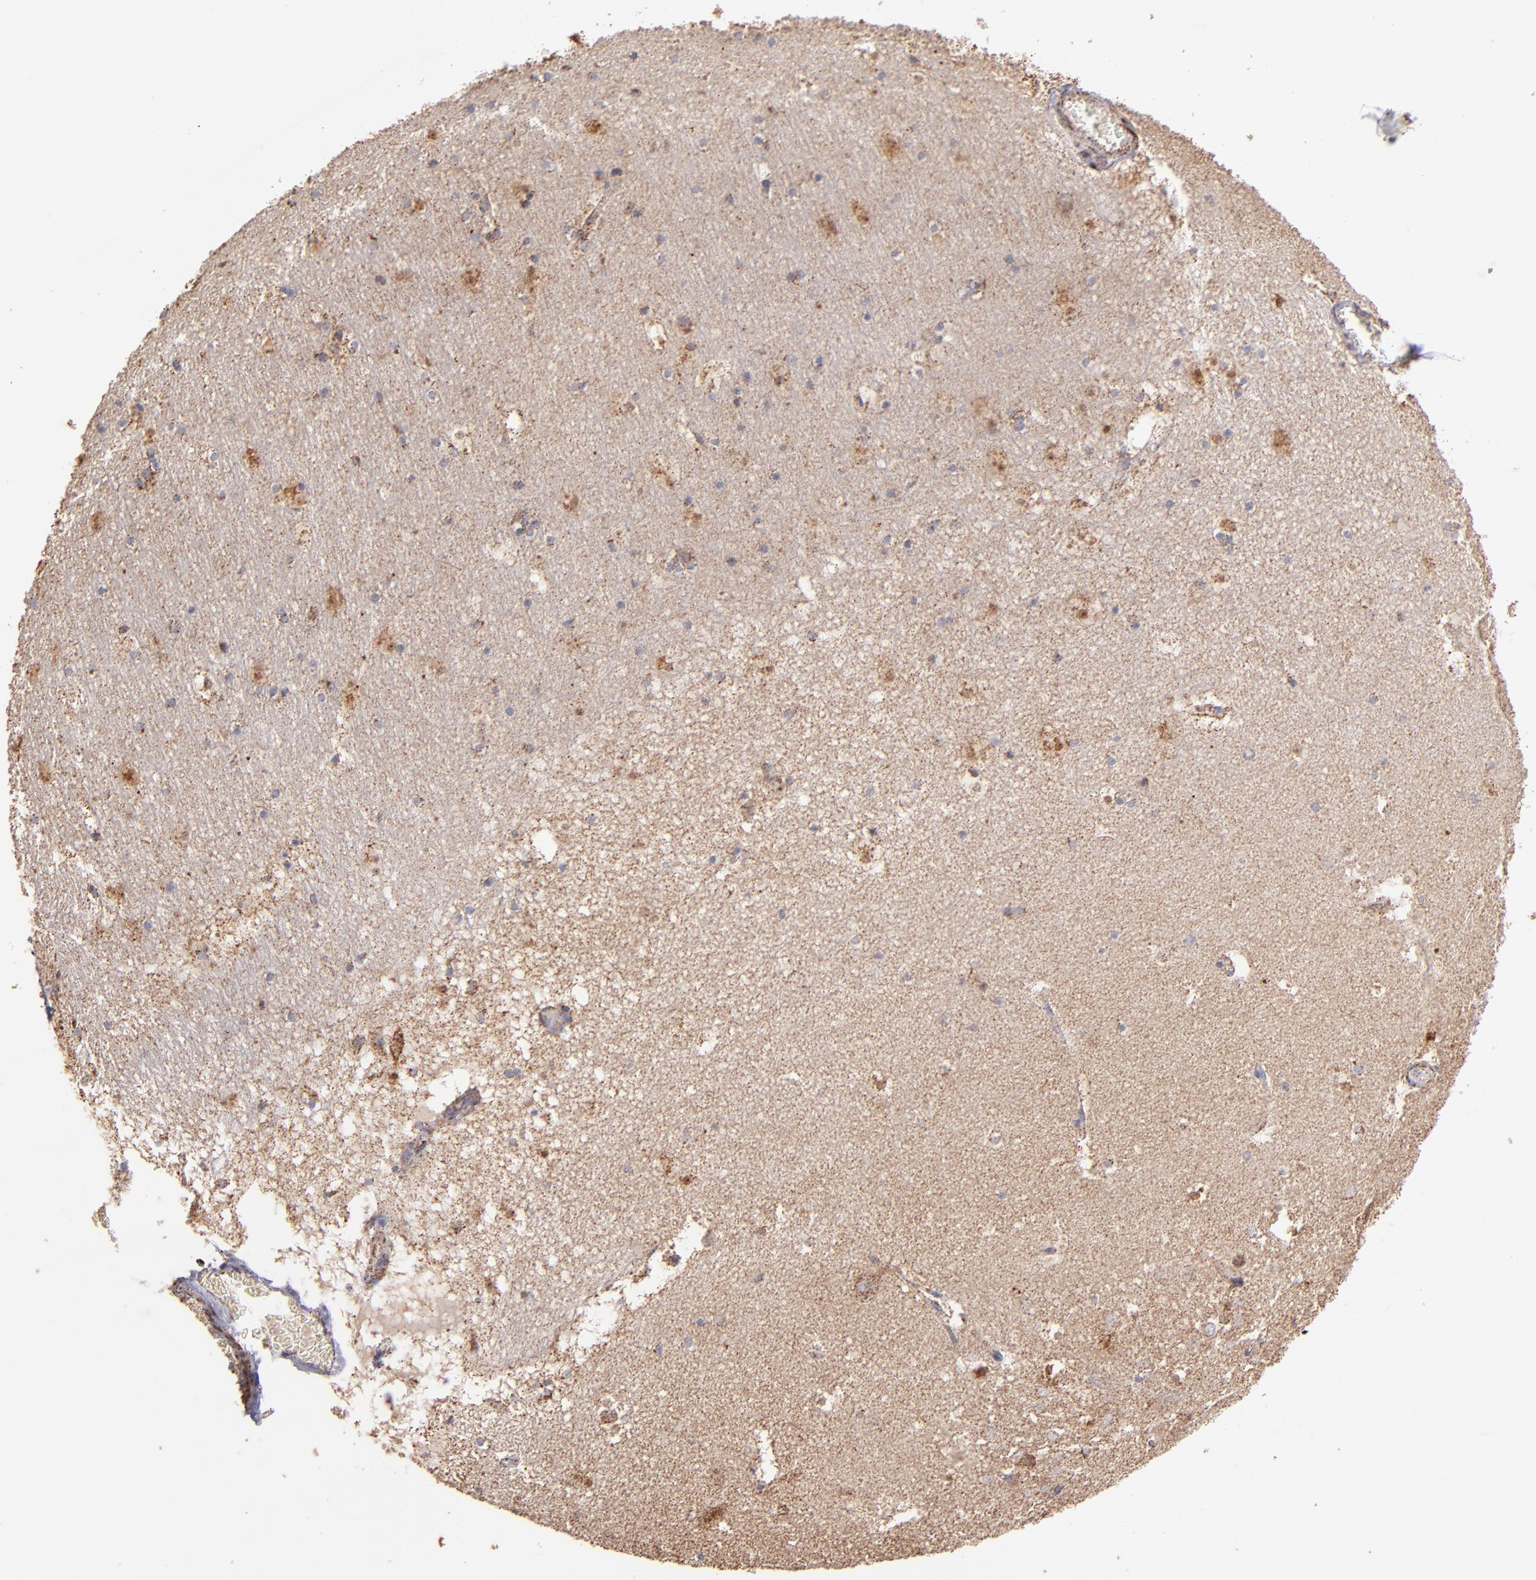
{"staining": {"intensity": "moderate", "quantity": "25%-75%", "location": "cytoplasmic/membranous"}, "tissue": "hippocampus", "cell_type": "Glial cells", "image_type": "normal", "snomed": [{"axis": "morphology", "description": "Normal tissue, NOS"}, {"axis": "topography", "description": "Hippocampus"}], "caption": "Protein expression analysis of benign human hippocampus reveals moderate cytoplasmic/membranous staining in approximately 25%-75% of glial cells. Ihc stains the protein of interest in brown and the nuclei are stained blue.", "gene": "DLST", "patient": {"sex": "male", "age": 45}}